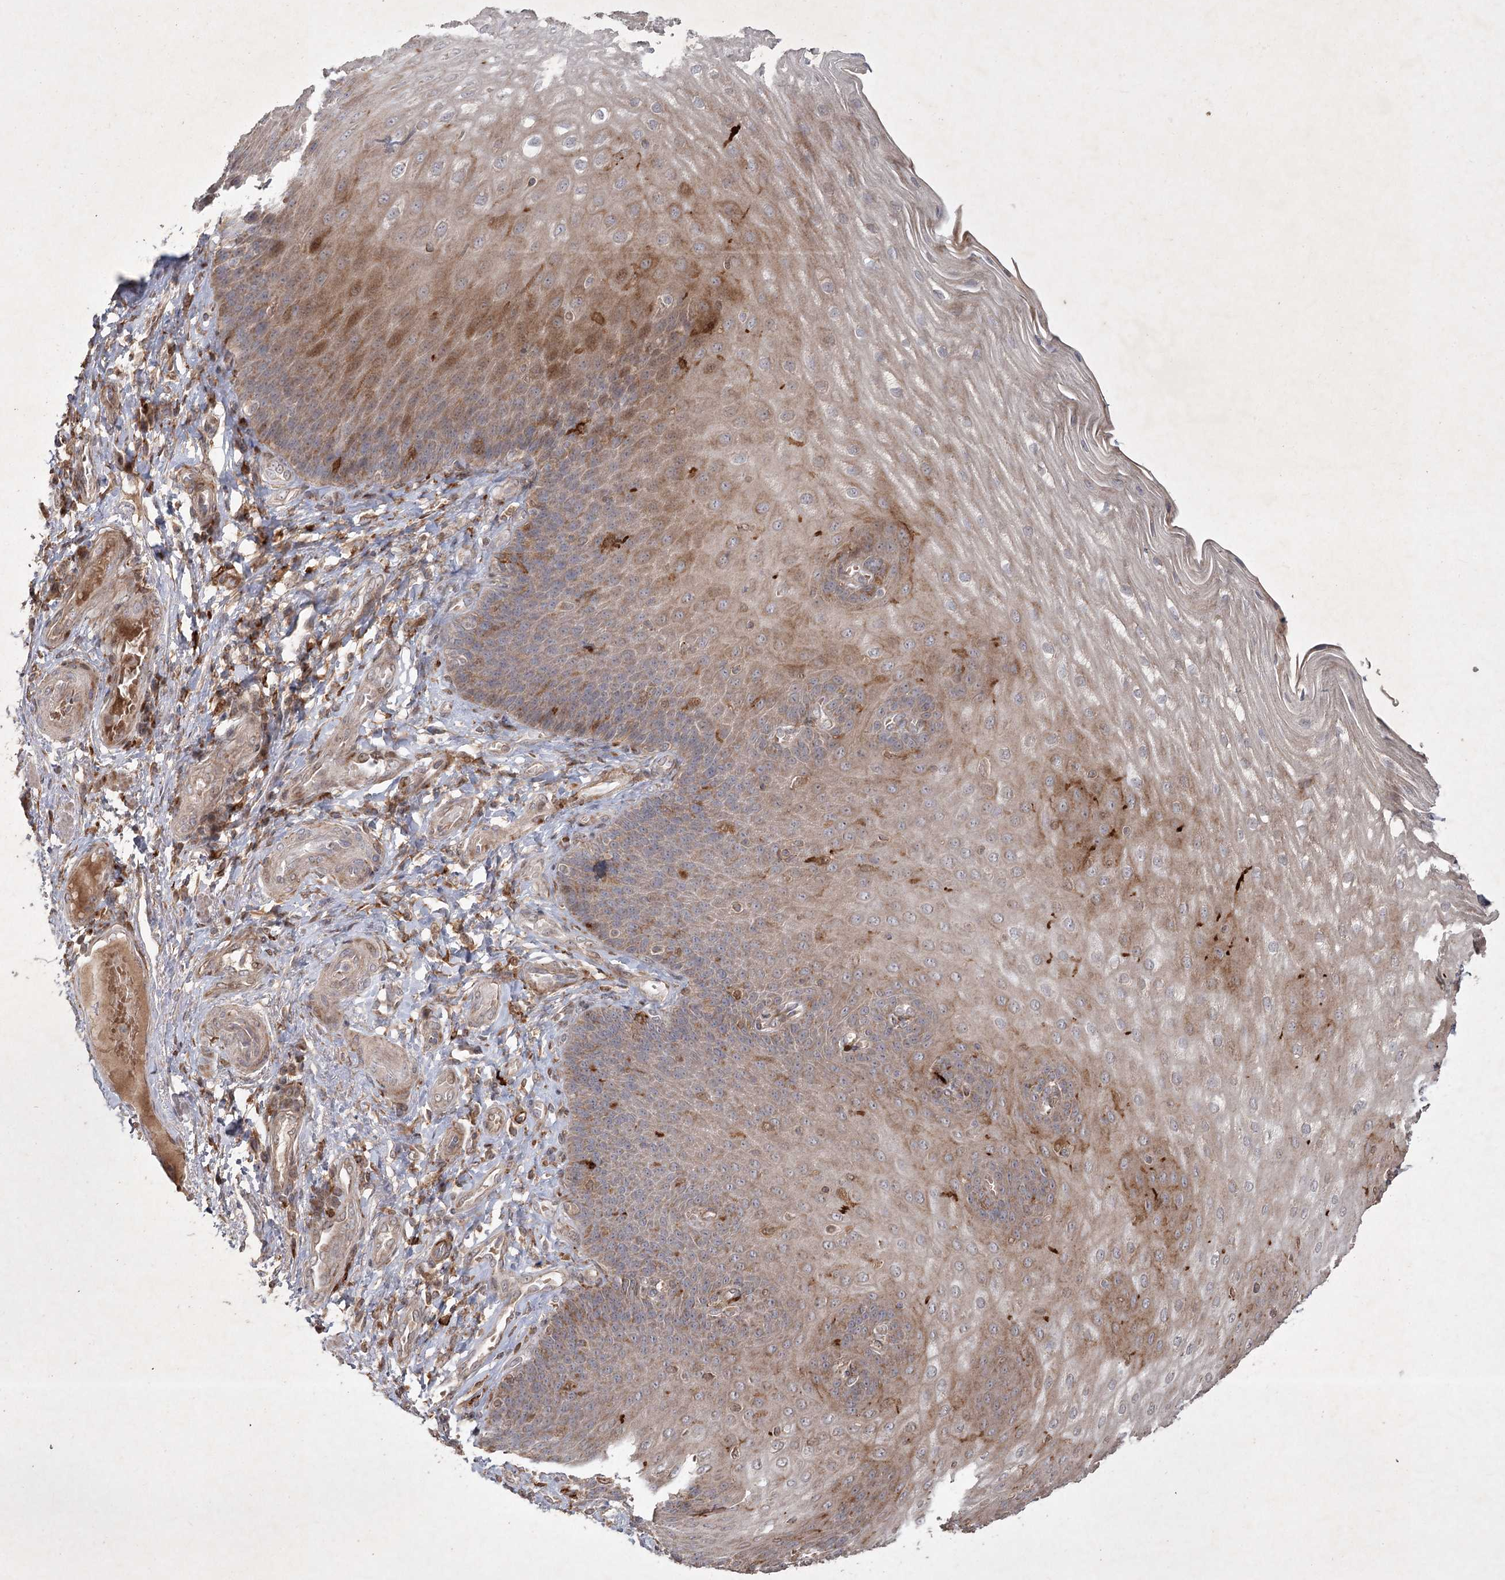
{"staining": {"intensity": "weak", "quantity": "25%-75%", "location": "cytoplasmic/membranous"}, "tissue": "esophagus", "cell_type": "Squamous epithelial cells", "image_type": "normal", "snomed": [{"axis": "morphology", "description": "Normal tissue, NOS"}, {"axis": "topography", "description": "Esophagus"}], "caption": "This micrograph demonstrates benign esophagus stained with IHC to label a protein in brown. The cytoplasmic/membranous of squamous epithelial cells show weak positivity for the protein. Nuclei are counter-stained blue.", "gene": "KBTBD4", "patient": {"sex": "male", "age": 54}}